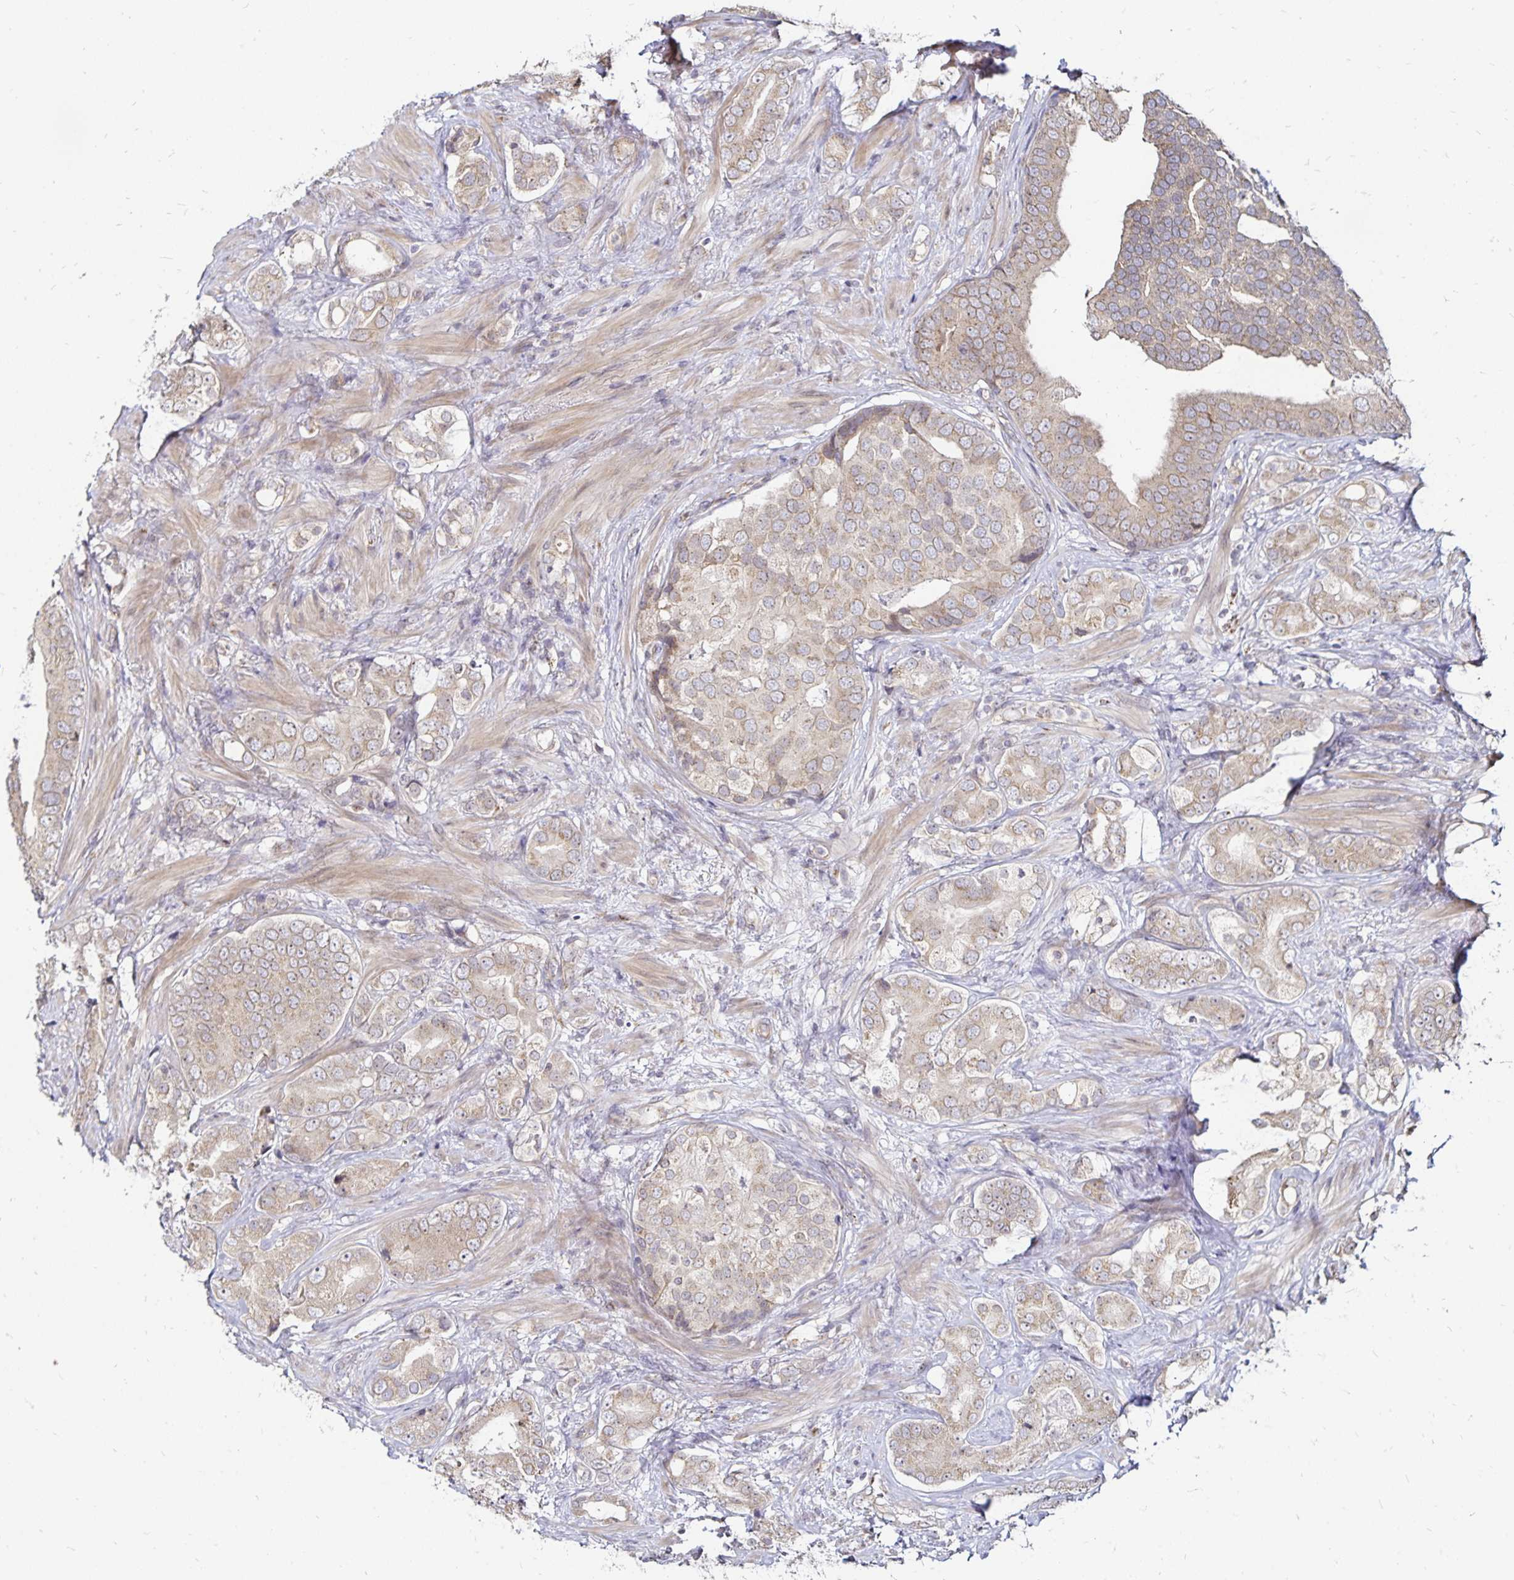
{"staining": {"intensity": "weak", "quantity": "25%-75%", "location": "cytoplasmic/membranous"}, "tissue": "prostate cancer", "cell_type": "Tumor cells", "image_type": "cancer", "snomed": [{"axis": "morphology", "description": "Adenocarcinoma, High grade"}, {"axis": "topography", "description": "Prostate"}], "caption": "There is low levels of weak cytoplasmic/membranous positivity in tumor cells of adenocarcinoma (high-grade) (prostate), as demonstrated by immunohistochemical staining (brown color).", "gene": "CYP27A1", "patient": {"sex": "male", "age": 62}}